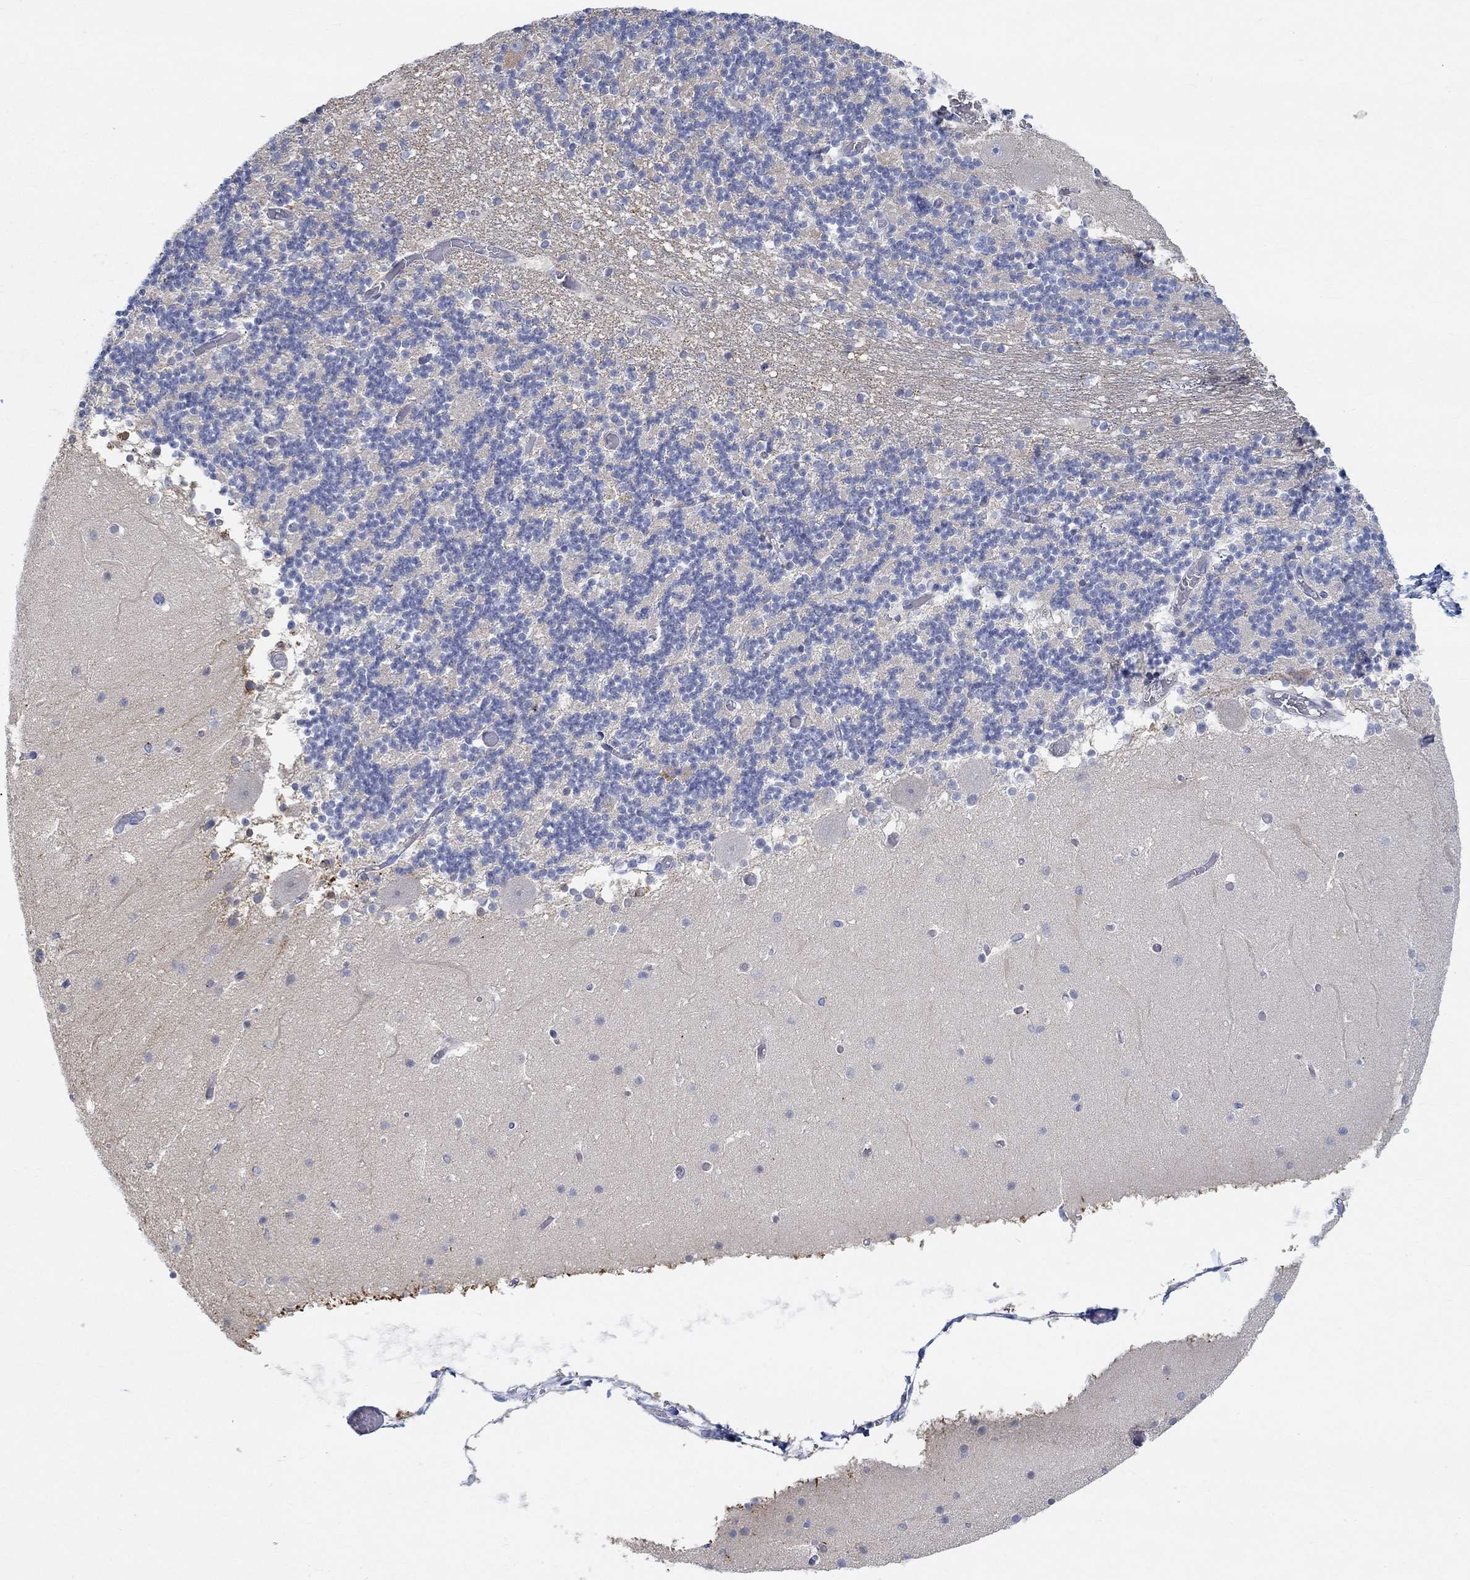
{"staining": {"intensity": "negative", "quantity": "none", "location": "none"}, "tissue": "cerebellum", "cell_type": "Cells in granular layer", "image_type": "normal", "snomed": [{"axis": "morphology", "description": "Normal tissue, NOS"}, {"axis": "topography", "description": "Cerebellum"}], "caption": "Human cerebellum stained for a protein using IHC shows no expression in cells in granular layer.", "gene": "NAV3", "patient": {"sex": "female", "age": 28}}